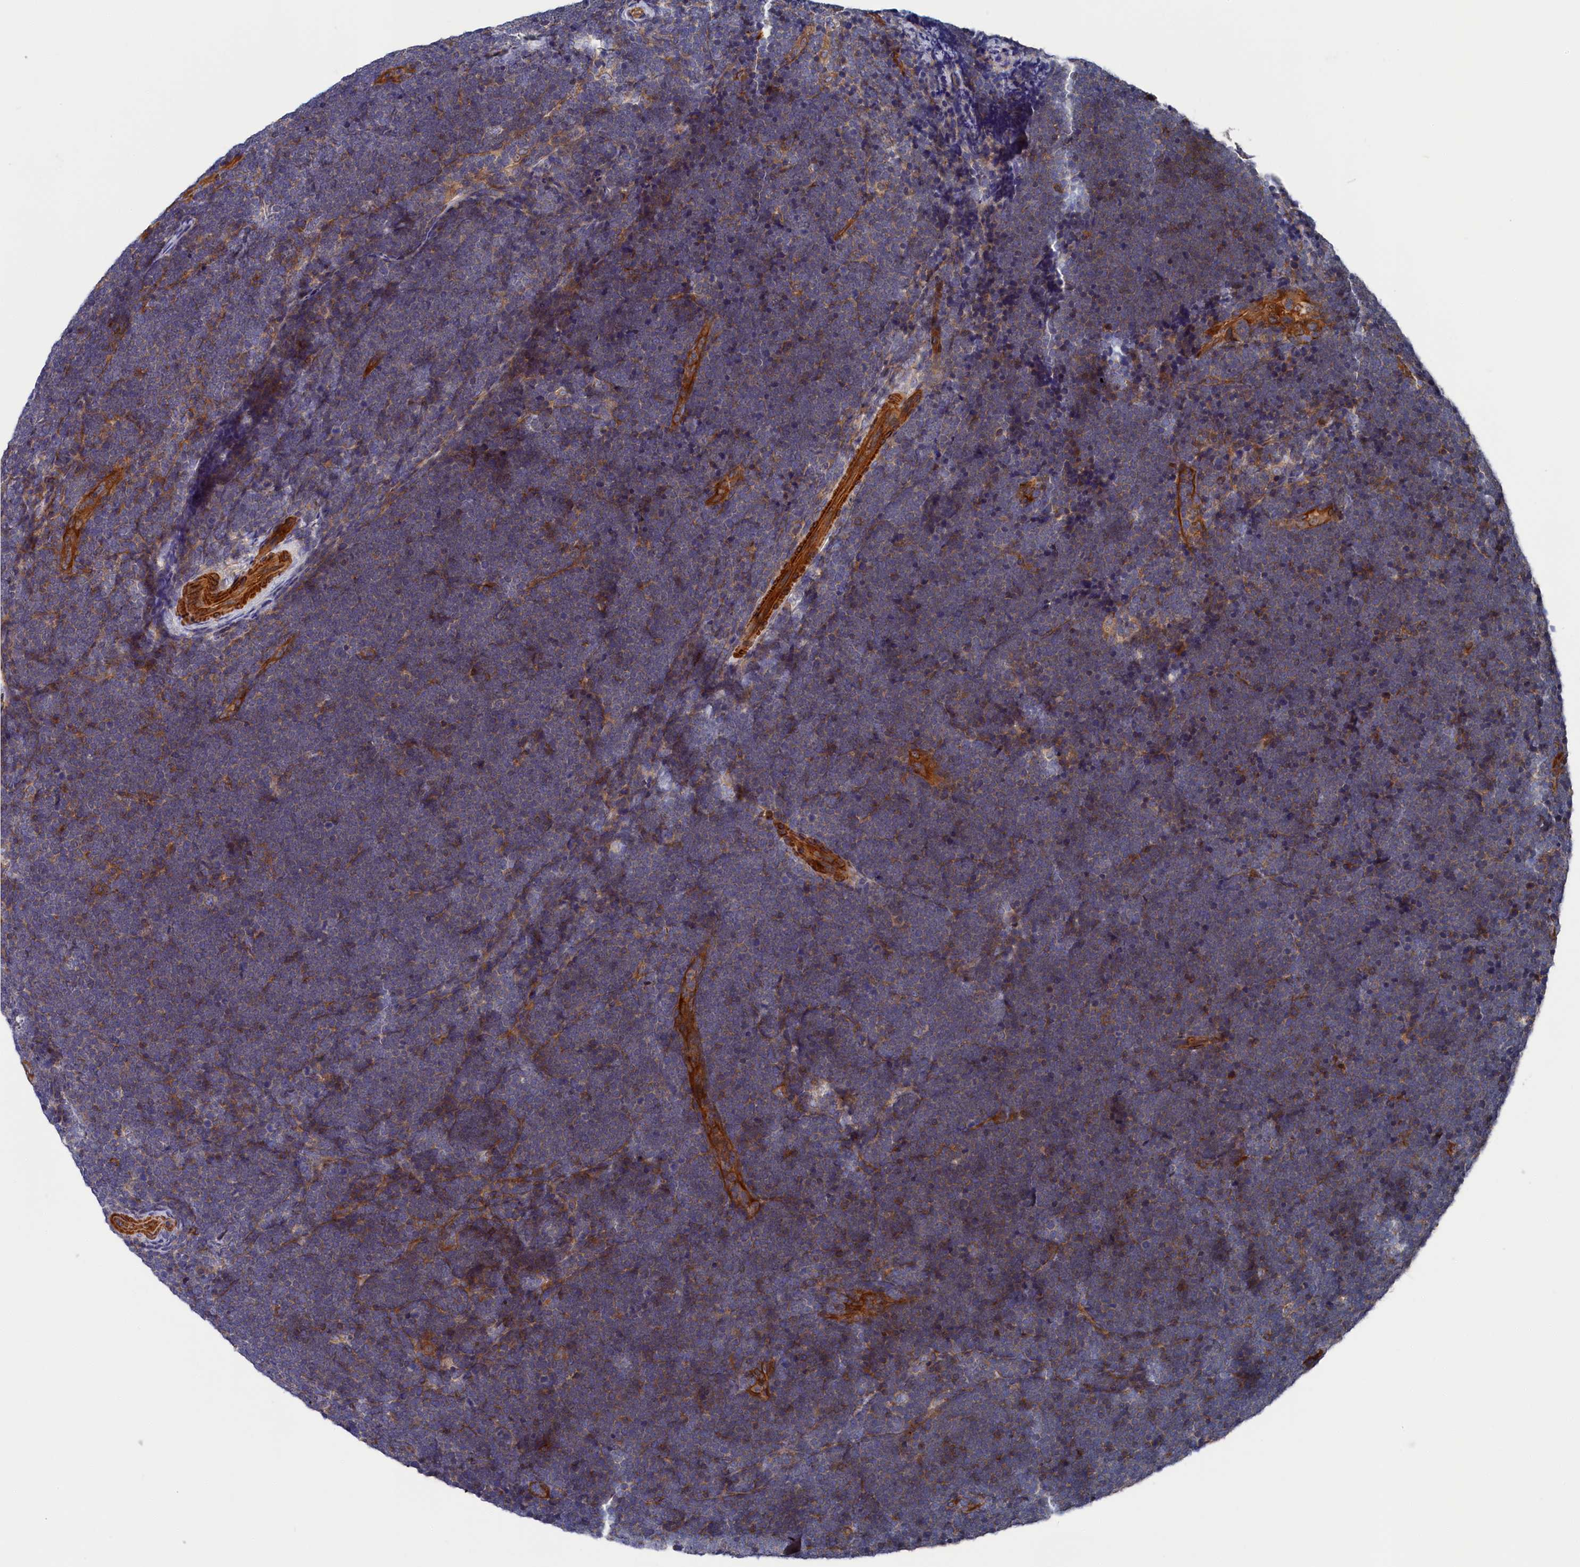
{"staining": {"intensity": "weak", "quantity": "<25%", "location": "cytoplasmic/membranous"}, "tissue": "lymphoma", "cell_type": "Tumor cells", "image_type": "cancer", "snomed": [{"axis": "morphology", "description": "Malignant lymphoma, non-Hodgkin's type, High grade"}, {"axis": "topography", "description": "Lymph node"}], "caption": "There is no significant expression in tumor cells of lymphoma.", "gene": "LDHD", "patient": {"sex": "male", "age": 13}}